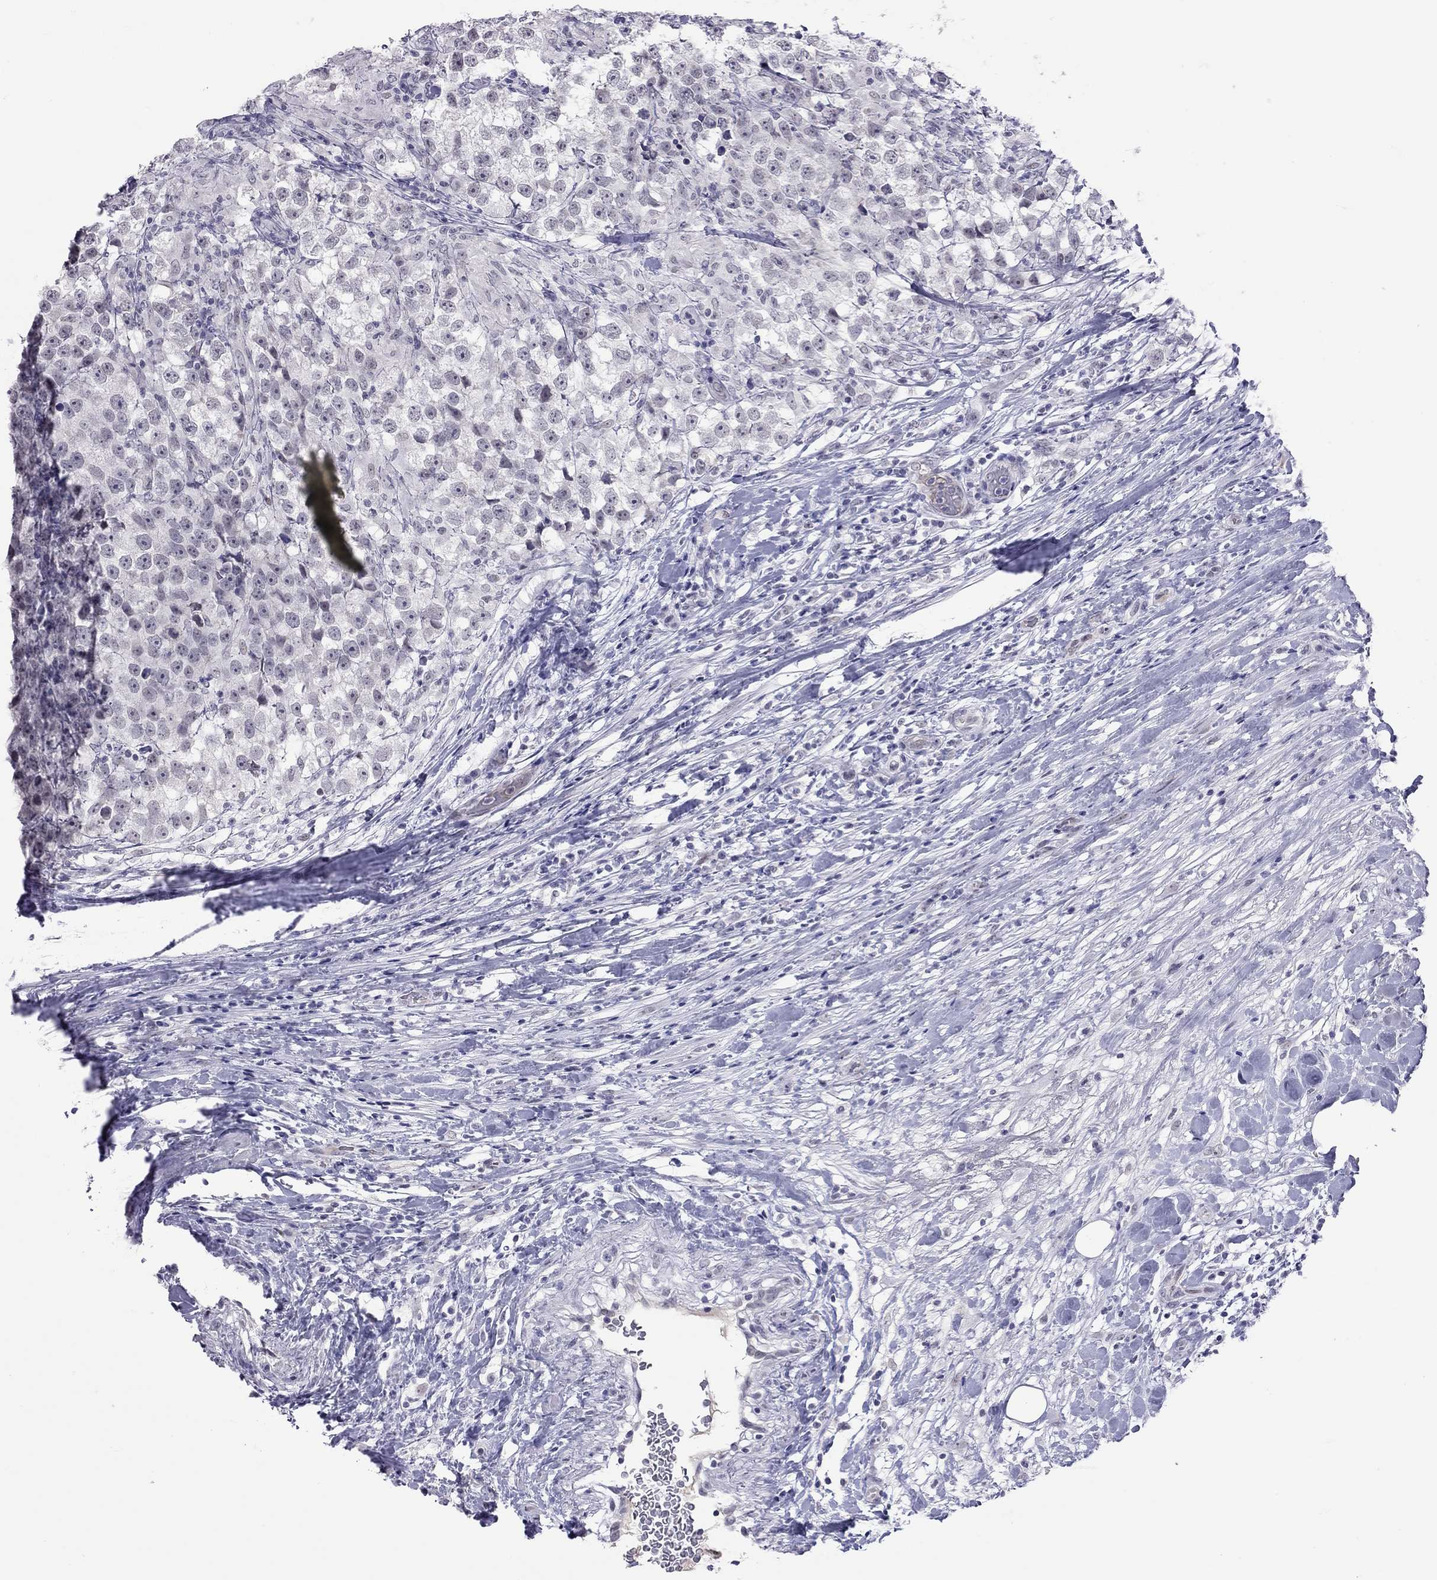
{"staining": {"intensity": "negative", "quantity": "none", "location": "none"}, "tissue": "testis cancer", "cell_type": "Tumor cells", "image_type": "cancer", "snomed": [{"axis": "morphology", "description": "Seminoma, NOS"}, {"axis": "topography", "description": "Testis"}], "caption": "There is no significant positivity in tumor cells of testis cancer (seminoma).", "gene": "JHY", "patient": {"sex": "male", "age": 46}}